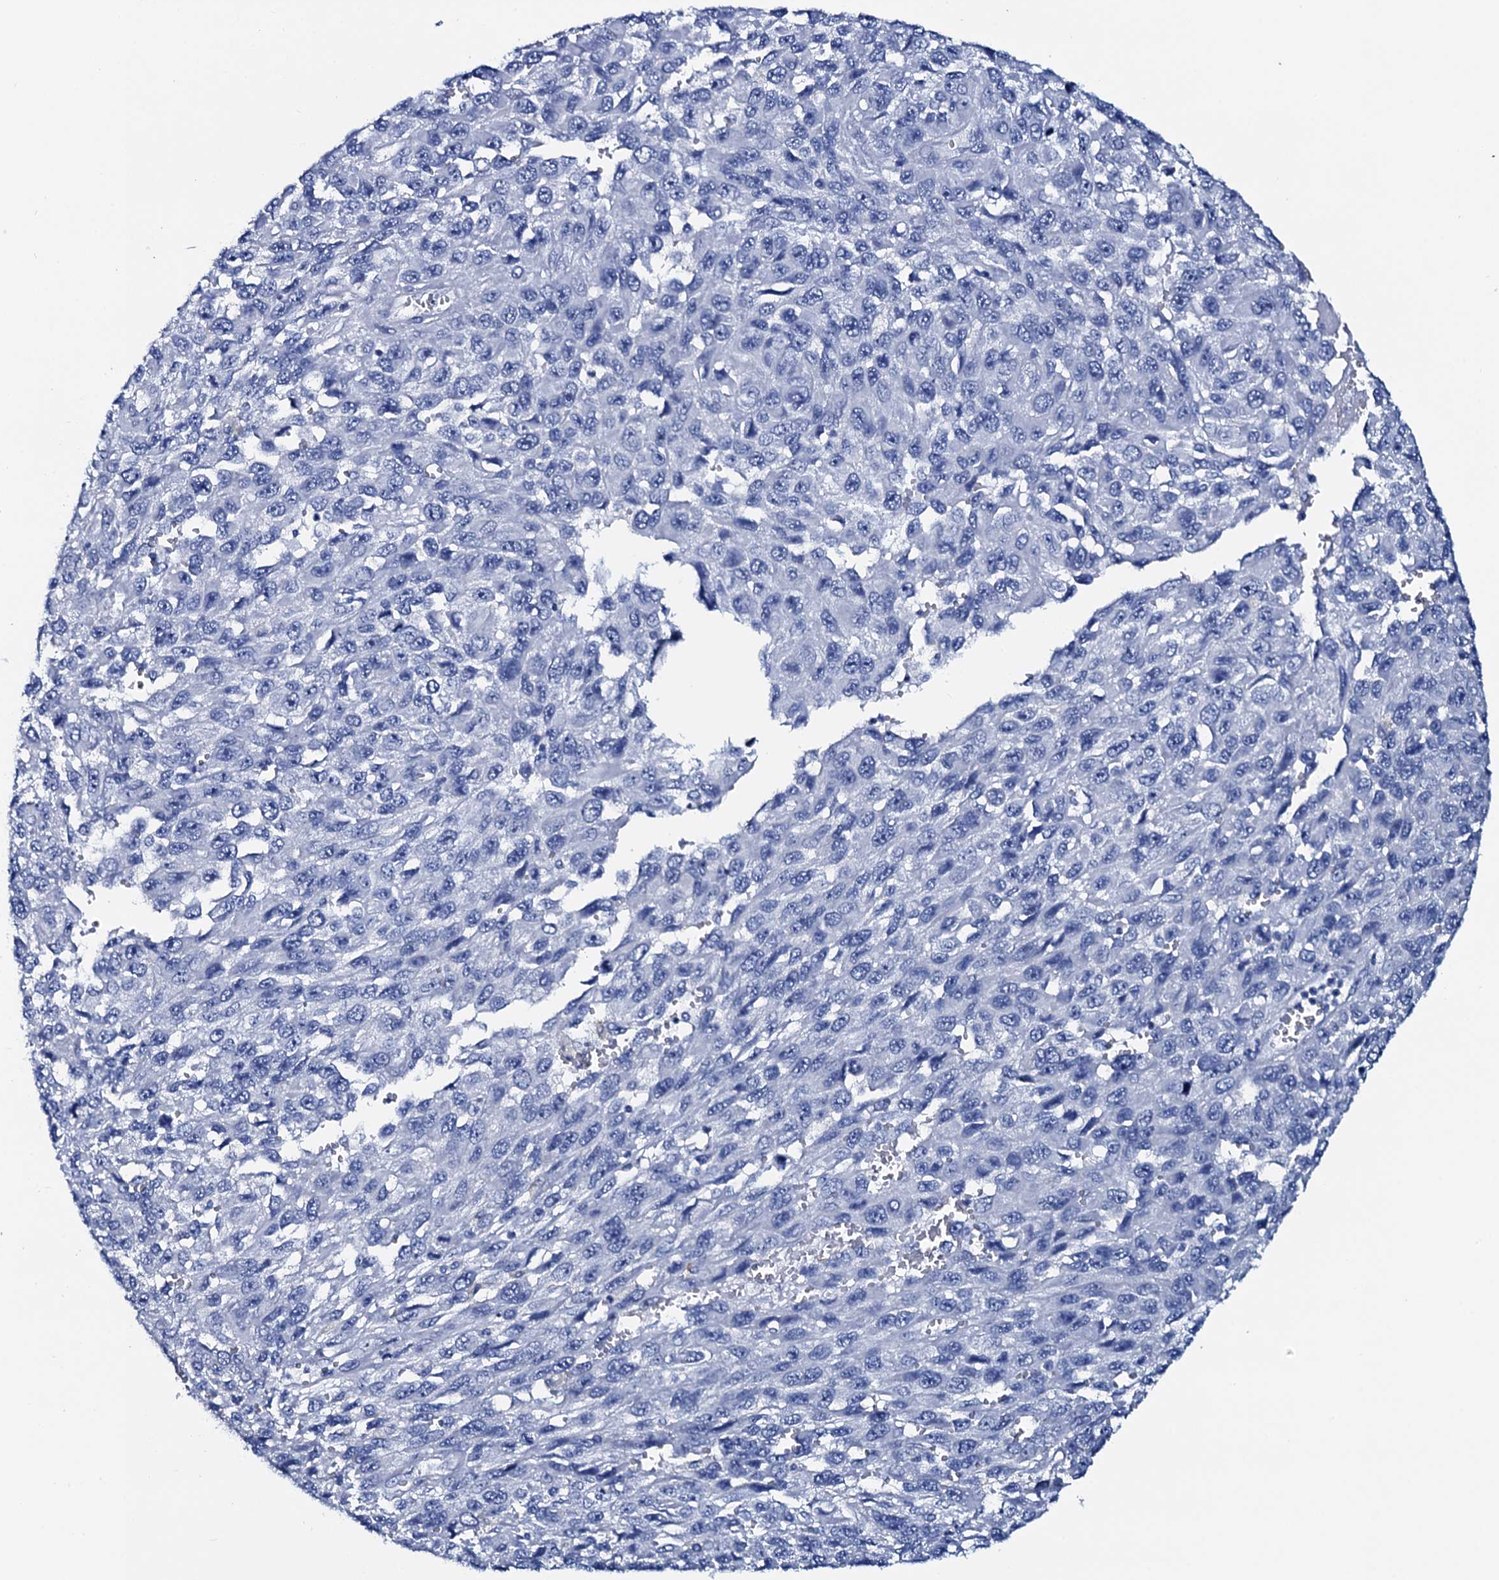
{"staining": {"intensity": "negative", "quantity": "none", "location": "none"}, "tissue": "melanoma", "cell_type": "Tumor cells", "image_type": "cancer", "snomed": [{"axis": "morphology", "description": "Normal tissue, NOS"}, {"axis": "morphology", "description": "Malignant melanoma, NOS"}, {"axis": "topography", "description": "Skin"}], "caption": "Immunohistochemistry (IHC) histopathology image of neoplastic tissue: malignant melanoma stained with DAB reveals no significant protein staining in tumor cells. (DAB immunohistochemistry visualized using brightfield microscopy, high magnification).", "gene": "GYS2", "patient": {"sex": "female", "age": 96}}